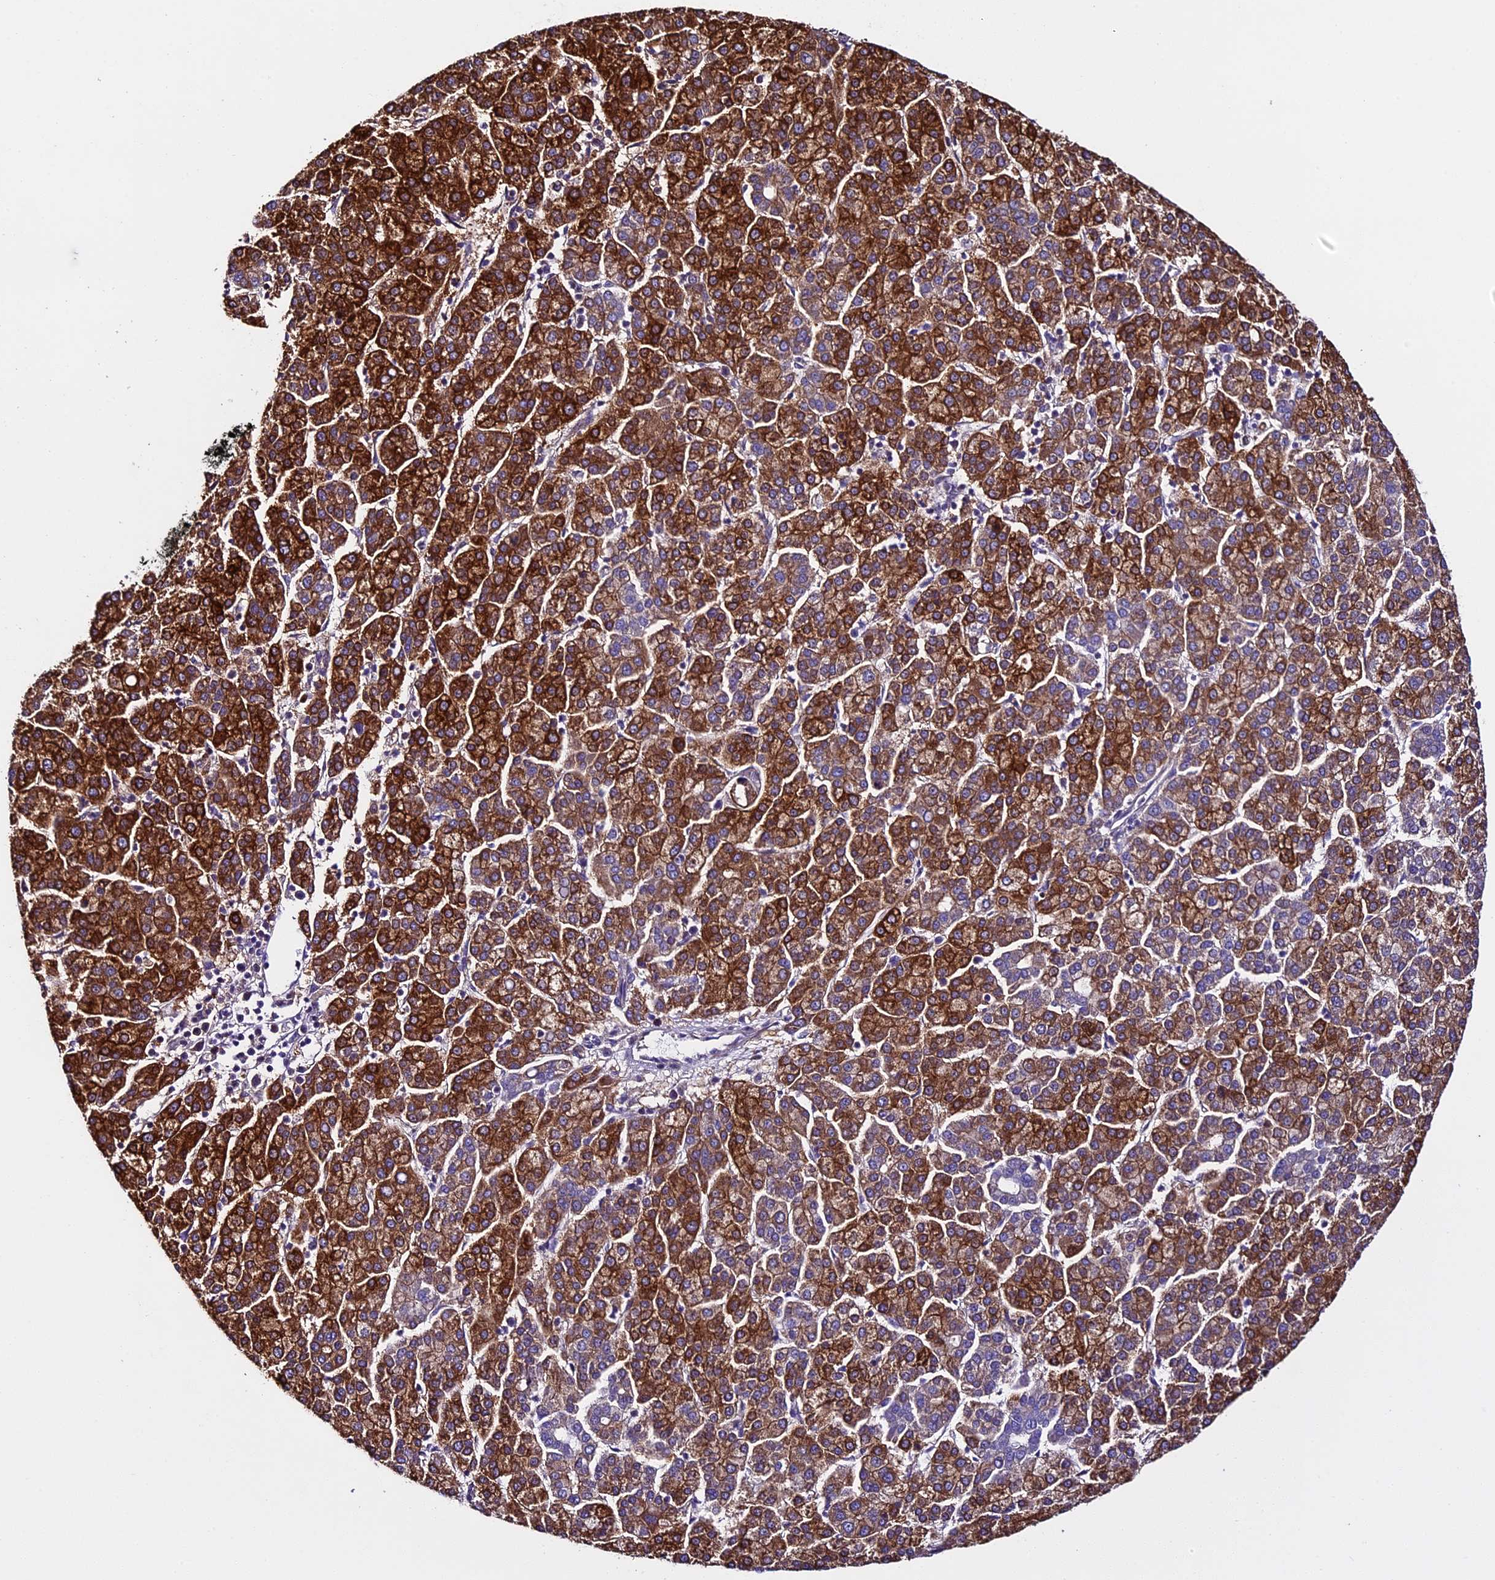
{"staining": {"intensity": "strong", "quantity": ">75%", "location": "cytoplasmic/membranous"}, "tissue": "liver cancer", "cell_type": "Tumor cells", "image_type": "cancer", "snomed": [{"axis": "morphology", "description": "Carcinoma, Hepatocellular, NOS"}, {"axis": "topography", "description": "Liver"}], "caption": "This is a histology image of immunohistochemistry staining of hepatocellular carcinoma (liver), which shows strong staining in the cytoplasmic/membranous of tumor cells.", "gene": "SPIRE1", "patient": {"sex": "female", "age": 58}}